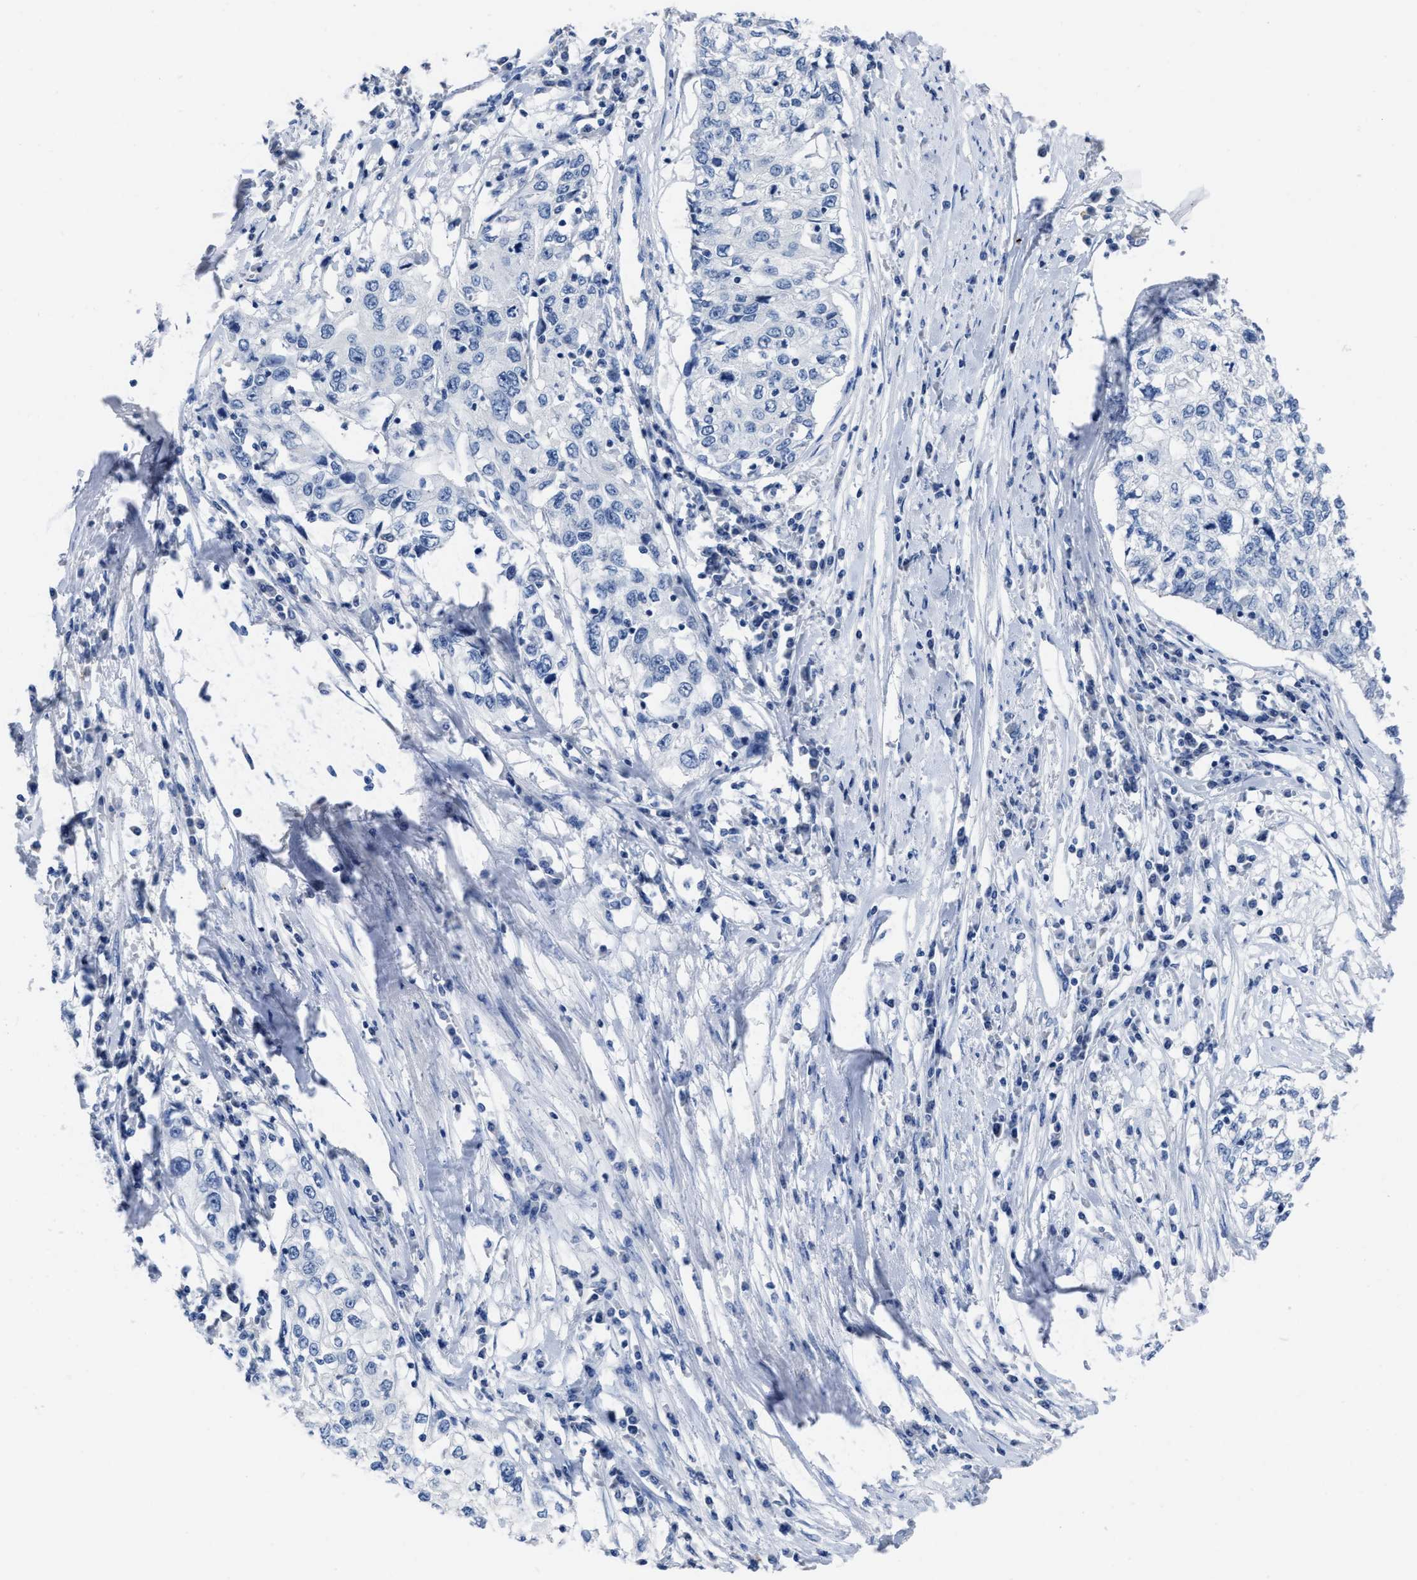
{"staining": {"intensity": "negative", "quantity": "none", "location": "none"}, "tissue": "cervical cancer", "cell_type": "Tumor cells", "image_type": "cancer", "snomed": [{"axis": "morphology", "description": "Squamous cell carcinoma, NOS"}, {"axis": "topography", "description": "Cervix"}], "caption": "There is no significant positivity in tumor cells of cervical cancer. Brightfield microscopy of immunohistochemistry (IHC) stained with DAB (brown) and hematoxylin (blue), captured at high magnification.", "gene": "CEACAM5", "patient": {"sex": "female", "age": 57}}